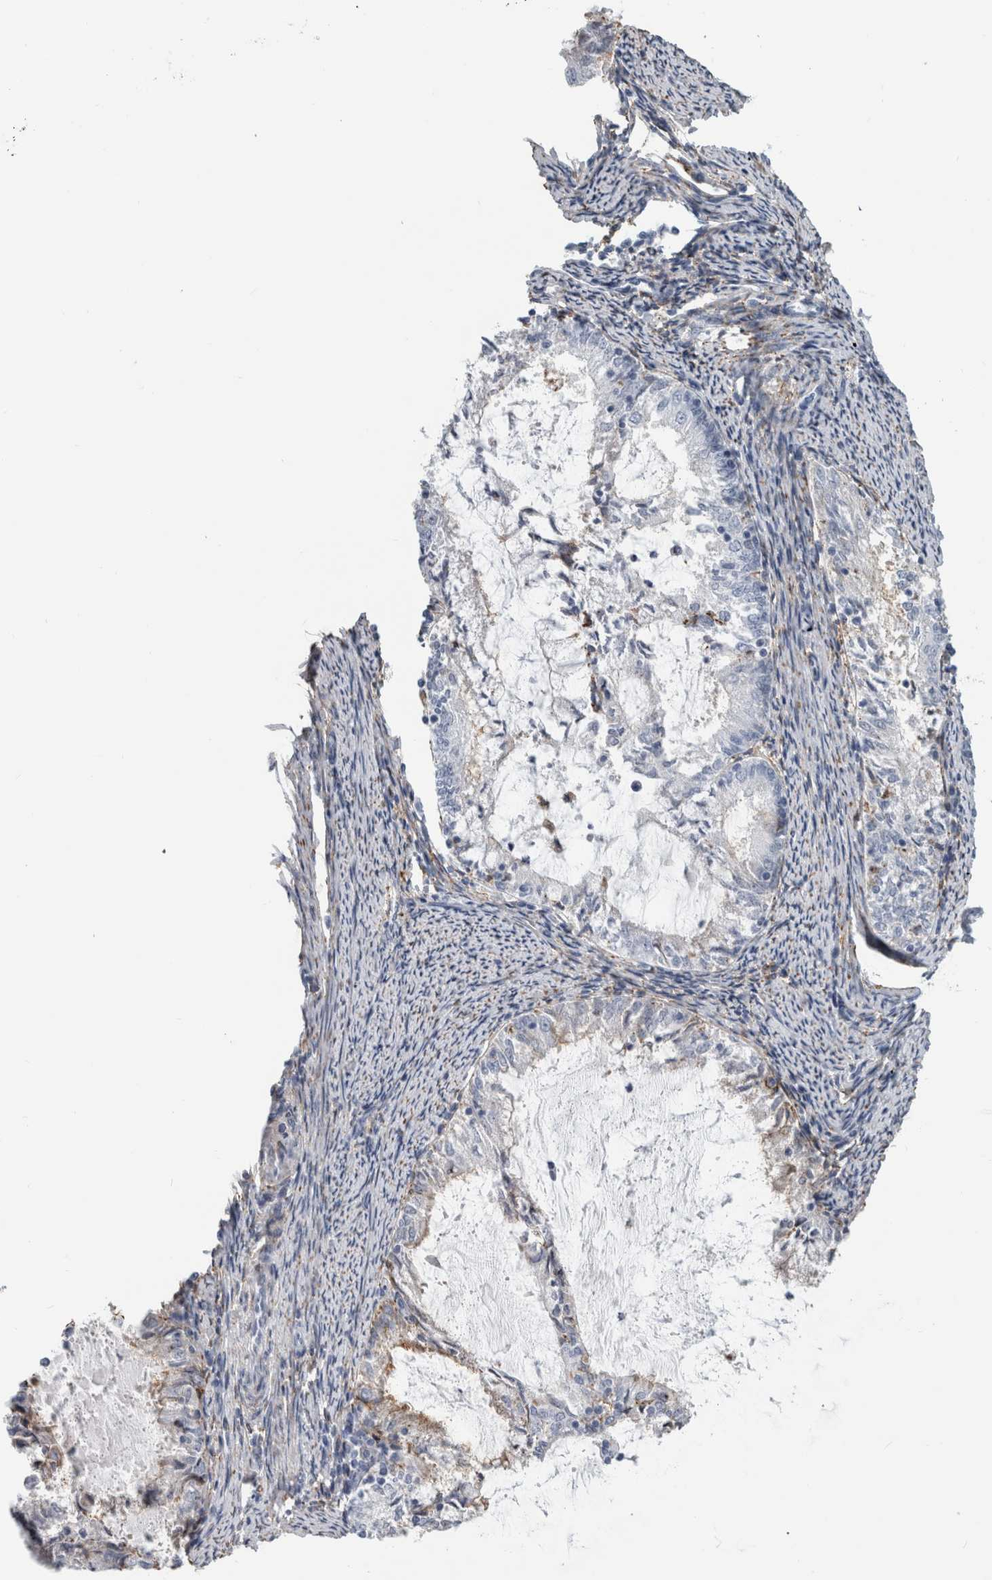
{"staining": {"intensity": "negative", "quantity": "none", "location": "none"}, "tissue": "endometrial cancer", "cell_type": "Tumor cells", "image_type": "cancer", "snomed": [{"axis": "morphology", "description": "Adenocarcinoma, NOS"}, {"axis": "topography", "description": "Endometrium"}], "caption": "IHC photomicrograph of neoplastic tissue: endometrial adenocarcinoma stained with DAB exhibits no significant protein staining in tumor cells. (DAB immunohistochemistry (IHC) with hematoxylin counter stain).", "gene": "DNAJC24", "patient": {"sex": "female", "age": 57}}